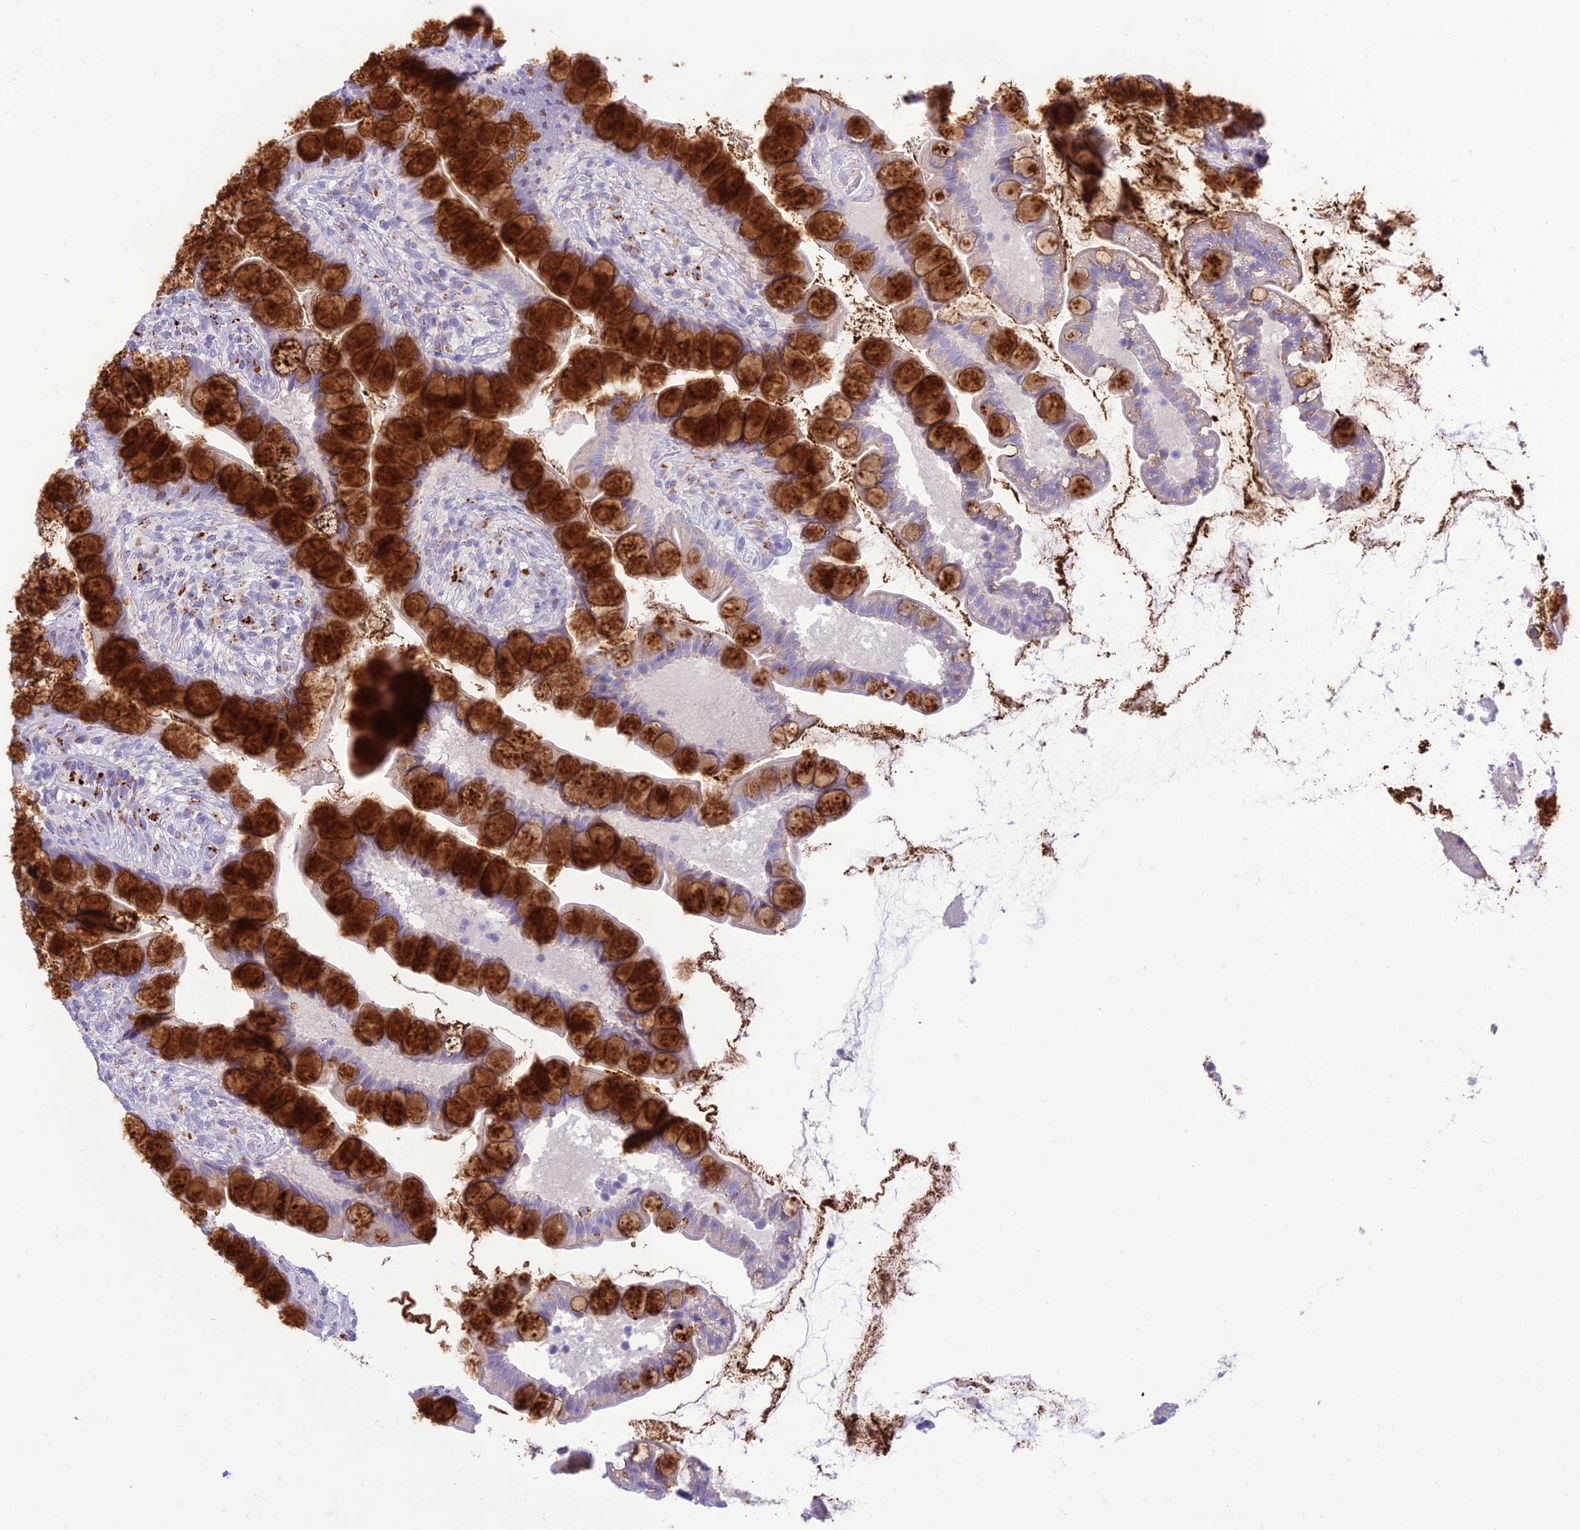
{"staining": {"intensity": "strong", "quantity": "25%-75%", "location": "cytoplasmic/membranous"}, "tissue": "small intestine", "cell_type": "Glandular cells", "image_type": "normal", "snomed": [{"axis": "morphology", "description": "Normal tissue, NOS"}, {"axis": "topography", "description": "Small intestine"}], "caption": "This micrograph displays benign small intestine stained with immunohistochemistry (IHC) to label a protein in brown. The cytoplasmic/membranous of glandular cells show strong positivity for the protein. Nuclei are counter-stained blue.", "gene": "DHDH", "patient": {"sex": "male", "age": 70}}